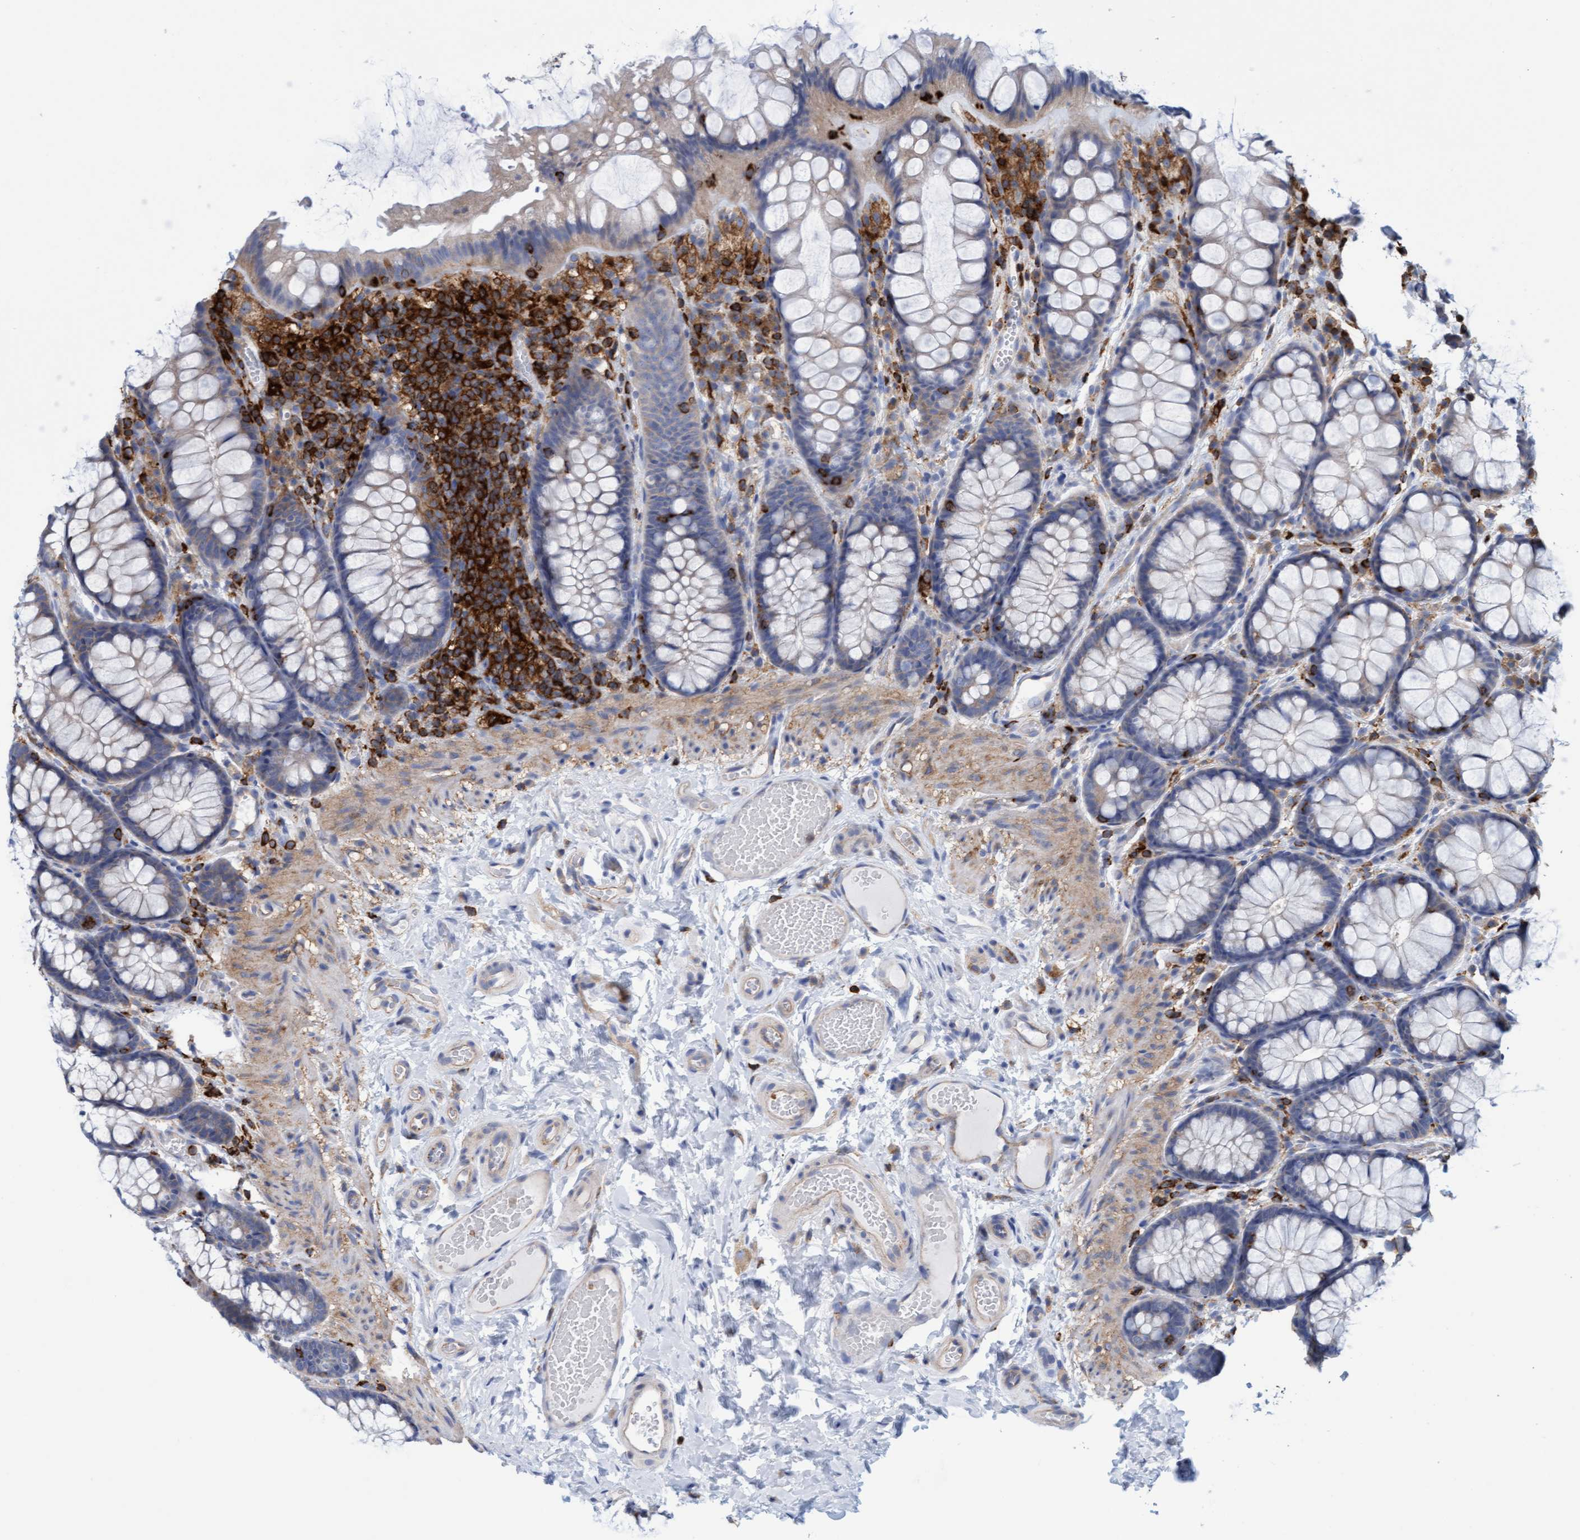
{"staining": {"intensity": "negative", "quantity": "none", "location": "none"}, "tissue": "colon", "cell_type": "Endothelial cells", "image_type": "normal", "snomed": [{"axis": "morphology", "description": "Normal tissue, NOS"}, {"axis": "topography", "description": "Colon"}], "caption": "IHC of normal human colon demonstrates no positivity in endothelial cells.", "gene": "FNBP1", "patient": {"sex": "male", "age": 47}}